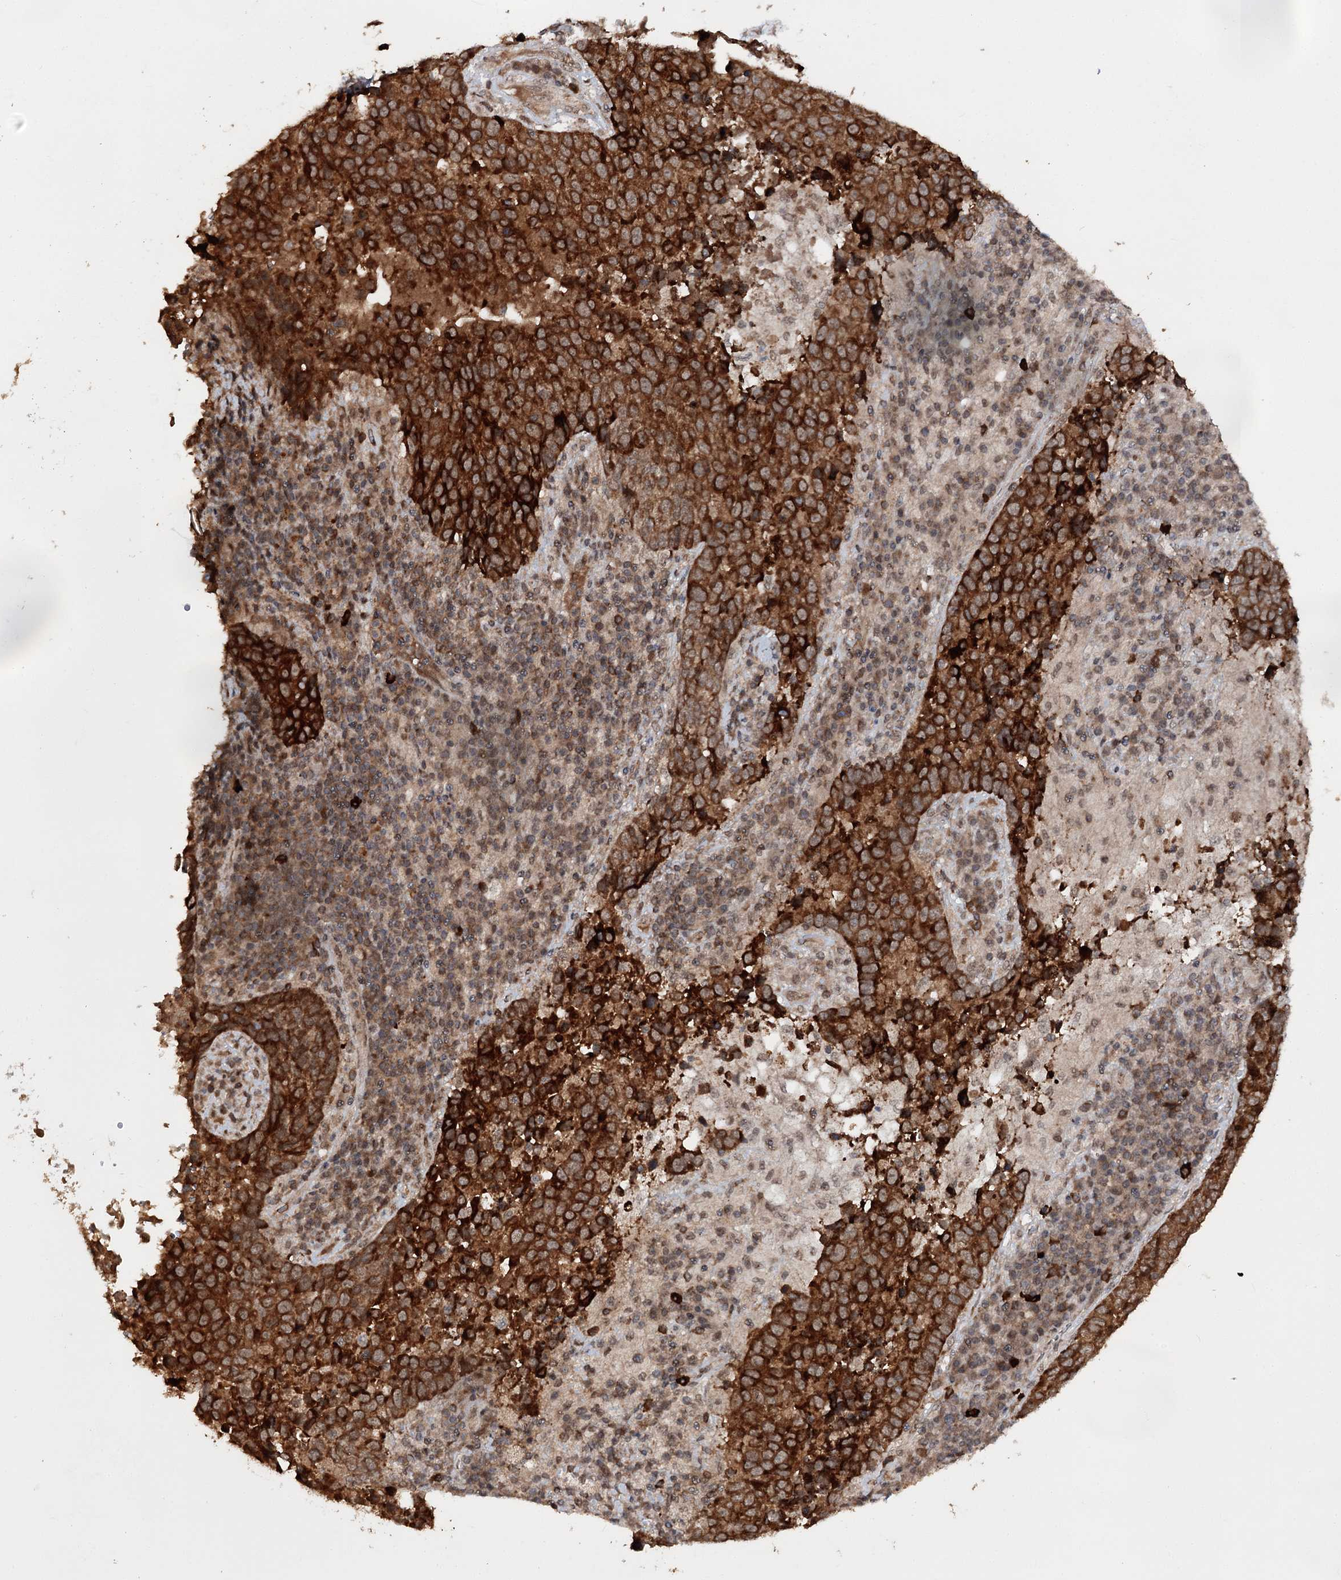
{"staining": {"intensity": "strong", "quantity": ">75%", "location": "cytoplasmic/membranous"}, "tissue": "lung cancer", "cell_type": "Tumor cells", "image_type": "cancer", "snomed": [{"axis": "morphology", "description": "Squamous cell carcinoma, NOS"}, {"axis": "topography", "description": "Lung"}], "caption": "Immunohistochemistry (IHC) staining of lung cancer (squamous cell carcinoma), which demonstrates high levels of strong cytoplasmic/membranous staining in approximately >75% of tumor cells indicating strong cytoplasmic/membranous protein positivity. The staining was performed using DAB (brown) for protein detection and nuclei were counterstained in hematoxylin (blue).", "gene": "FAM53B", "patient": {"sex": "male", "age": 73}}